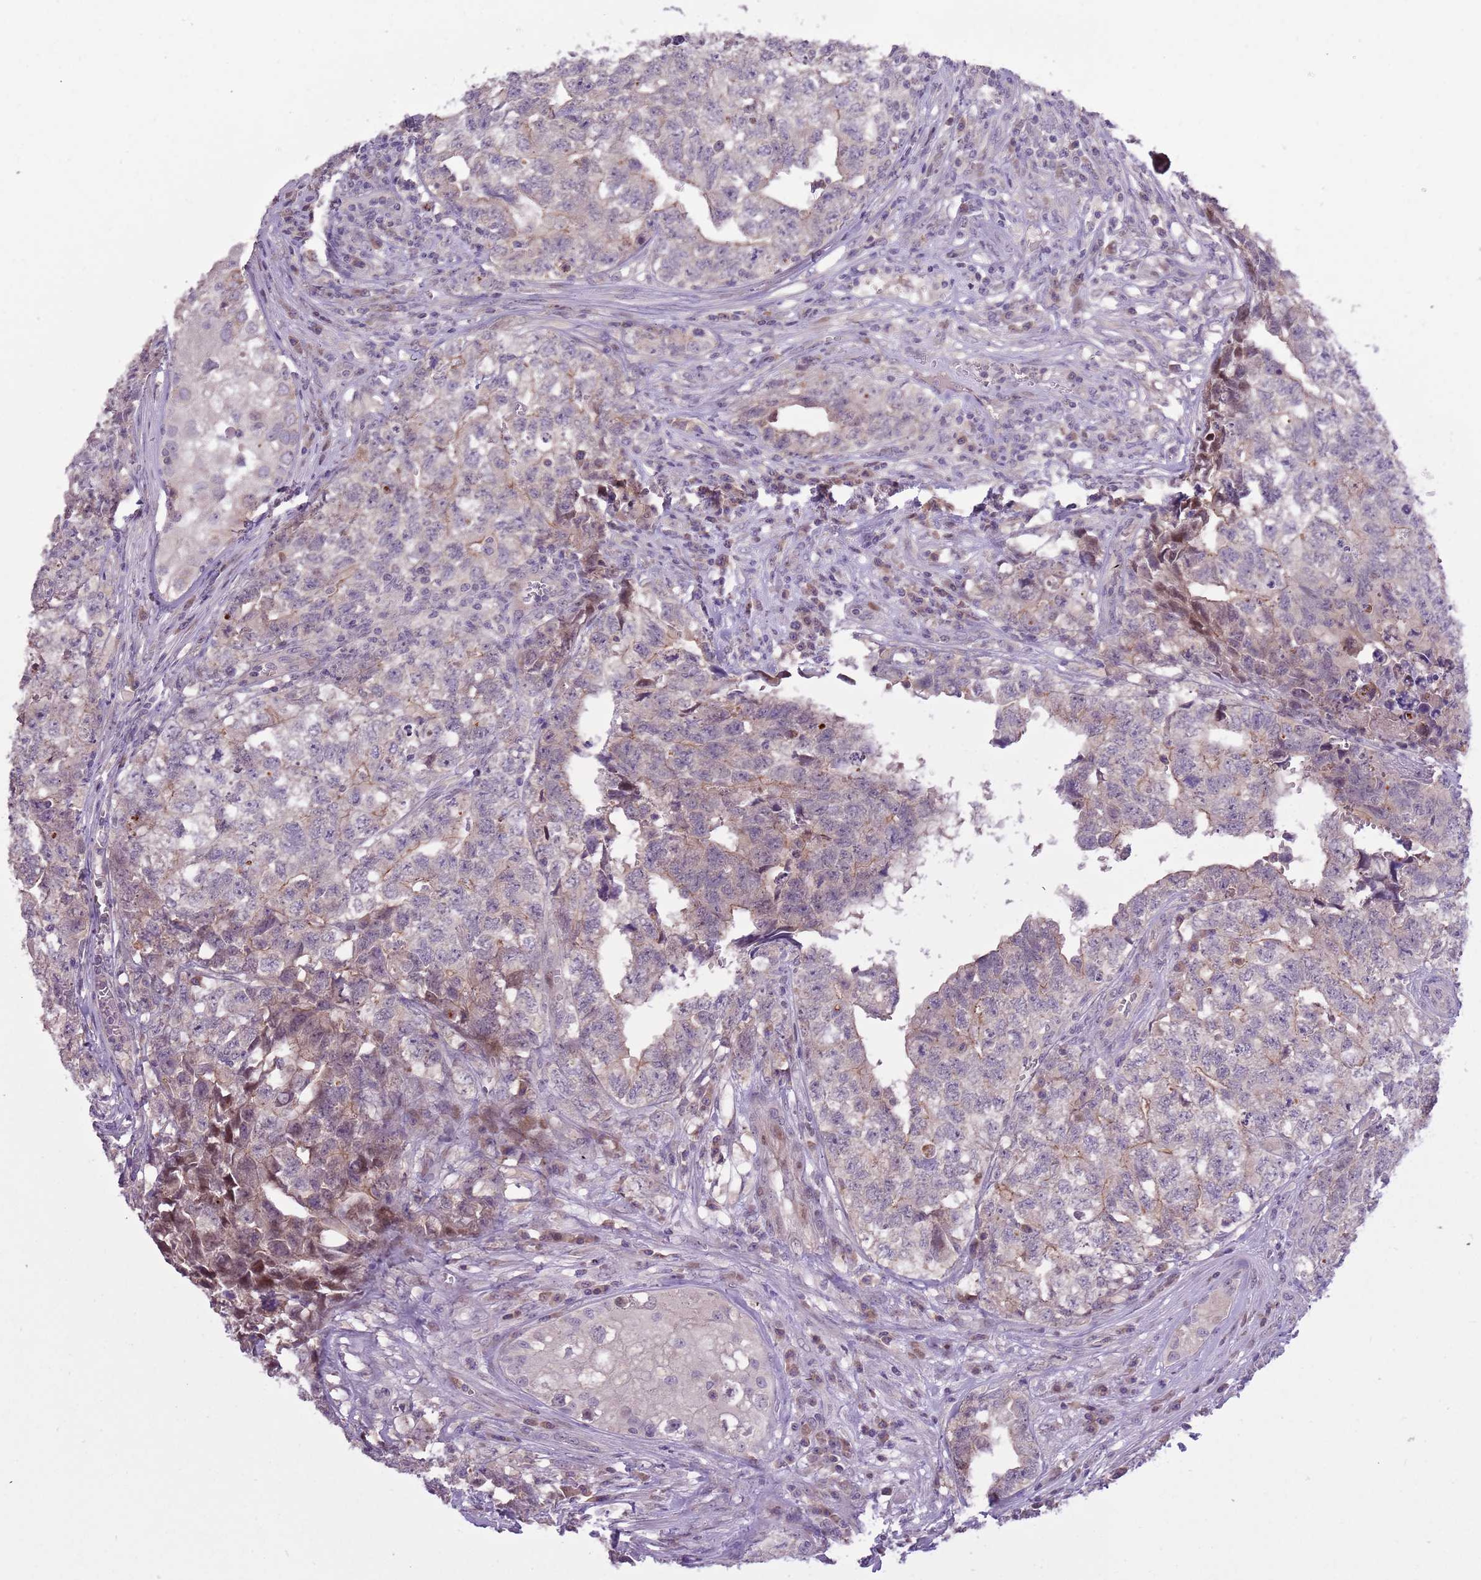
{"staining": {"intensity": "moderate", "quantity": "<25%", "location": "cytoplasmic/membranous"}, "tissue": "testis cancer", "cell_type": "Tumor cells", "image_type": "cancer", "snomed": [{"axis": "morphology", "description": "Carcinoma, Embryonal, NOS"}, {"axis": "topography", "description": "Testis"}], "caption": "IHC staining of testis embryonal carcinoma, which reveals low levels of moderate cytoplasmic/membranous expression in approximately <25% of tumor cells indicating moderate cytoplasmic/membranous protein staining. The staining was performed using DAB (brown) for protein detection and nuclei were counterstained in hematoxylin (blue).", "gene": "SHROOM3", "patient": {"sex": "male", "age": 31}}